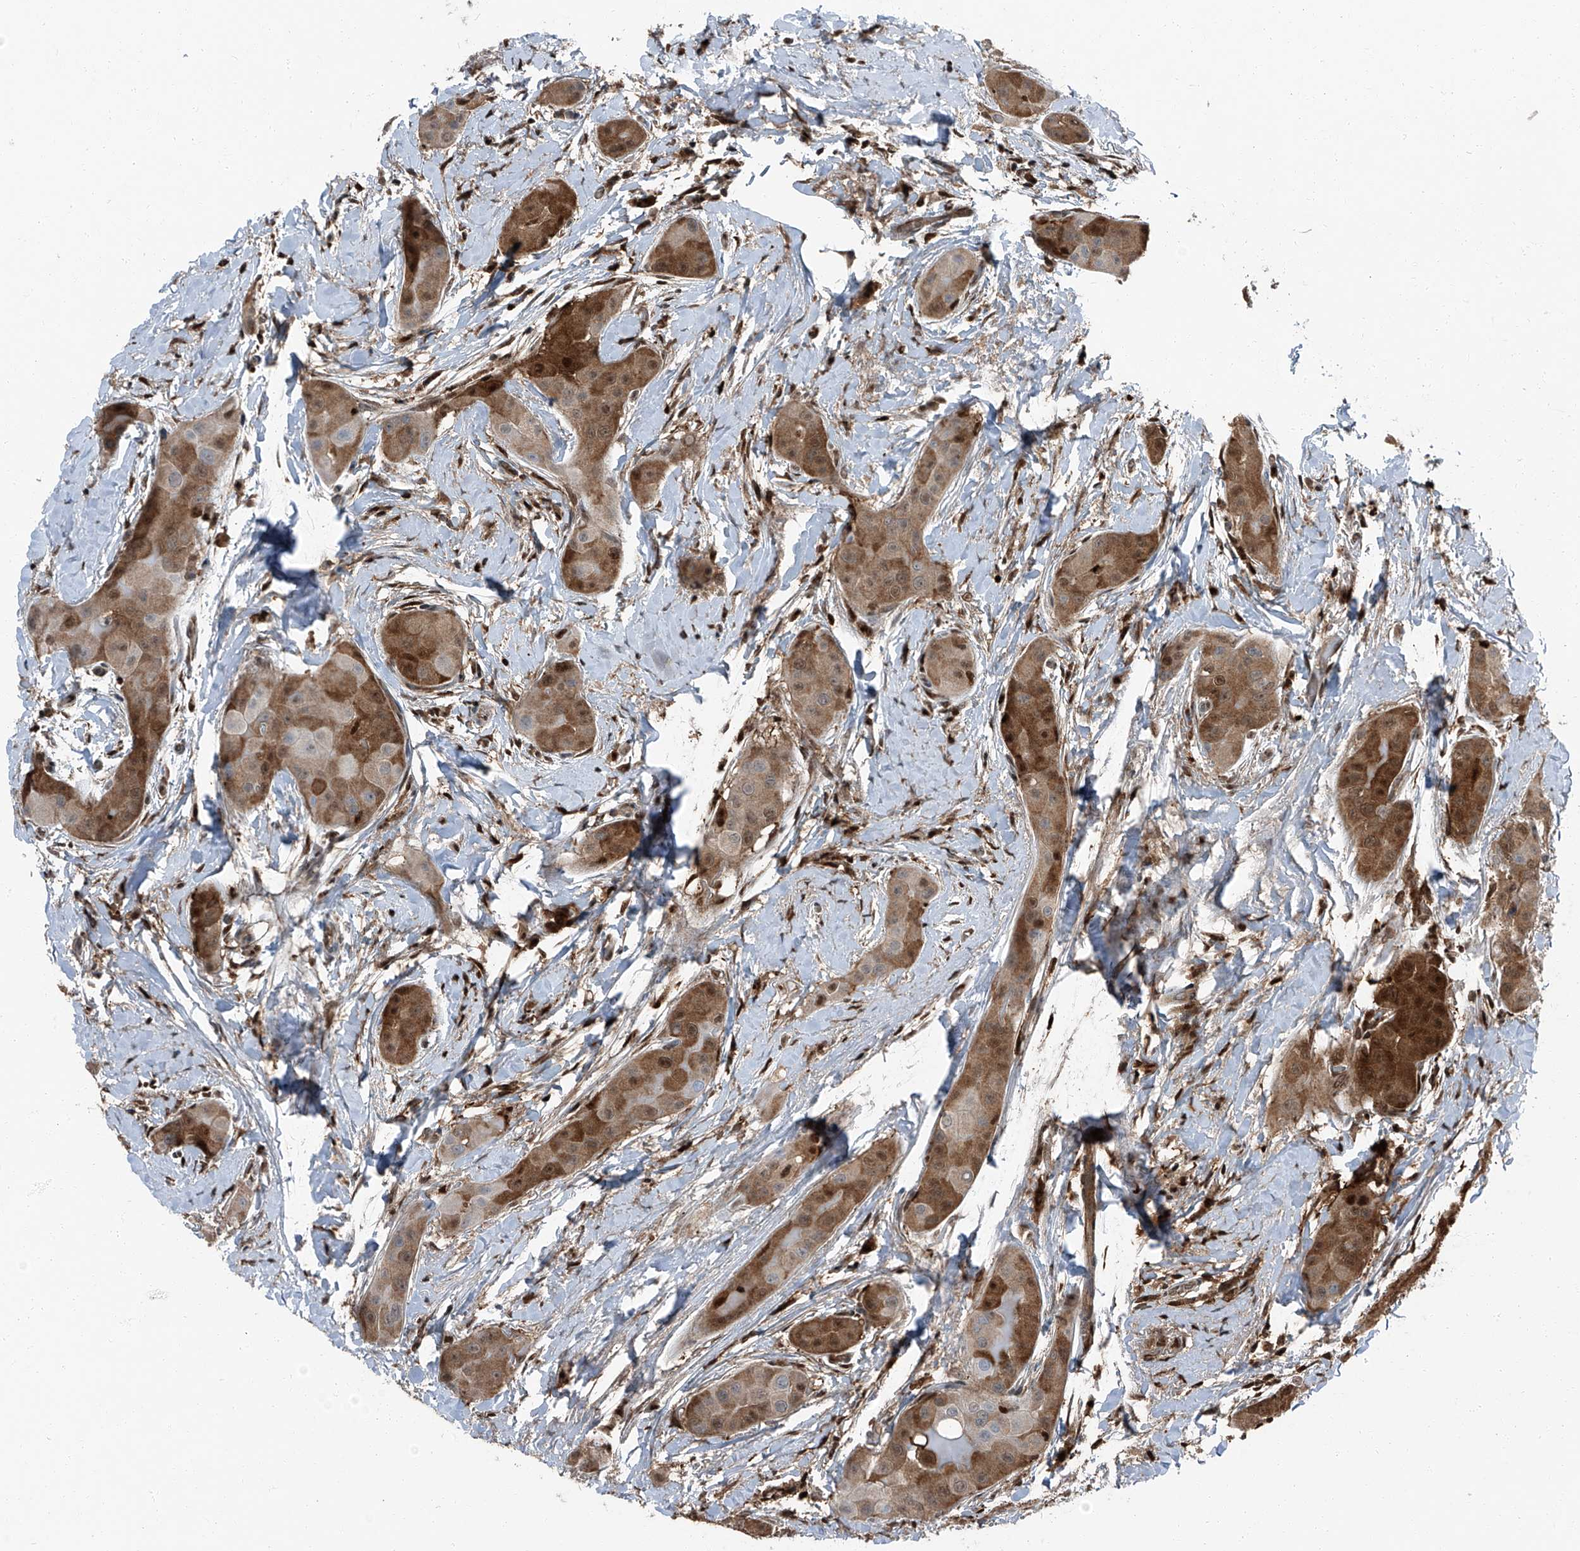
{"staining": {"intensity": "moderate", "quantity": ">75%", "location": "cytoplasmic/membranous,nuclear"}, "tissue": "thyroid cancer", "cell_type": "Tumor cells", "image_type": "cancer", "snomed": [{"axis": "morphology", "description": "Papillary adenocarcinoma, NOS"}, {"axis": "topography", "description": "Thyroid gland"}], "caption": "Immunohistochemical staining of human papillary adenocarcinoma (thyroid) displays medium levels of moderate cytoplasmic/membranous and nuclear protein expression in approximately >75% of tumor cells. (Brightfield microscopy of DAB IHC at high magnification).", "gene": "PSMB10", "patient": {"sex": "male", "age": 33}}